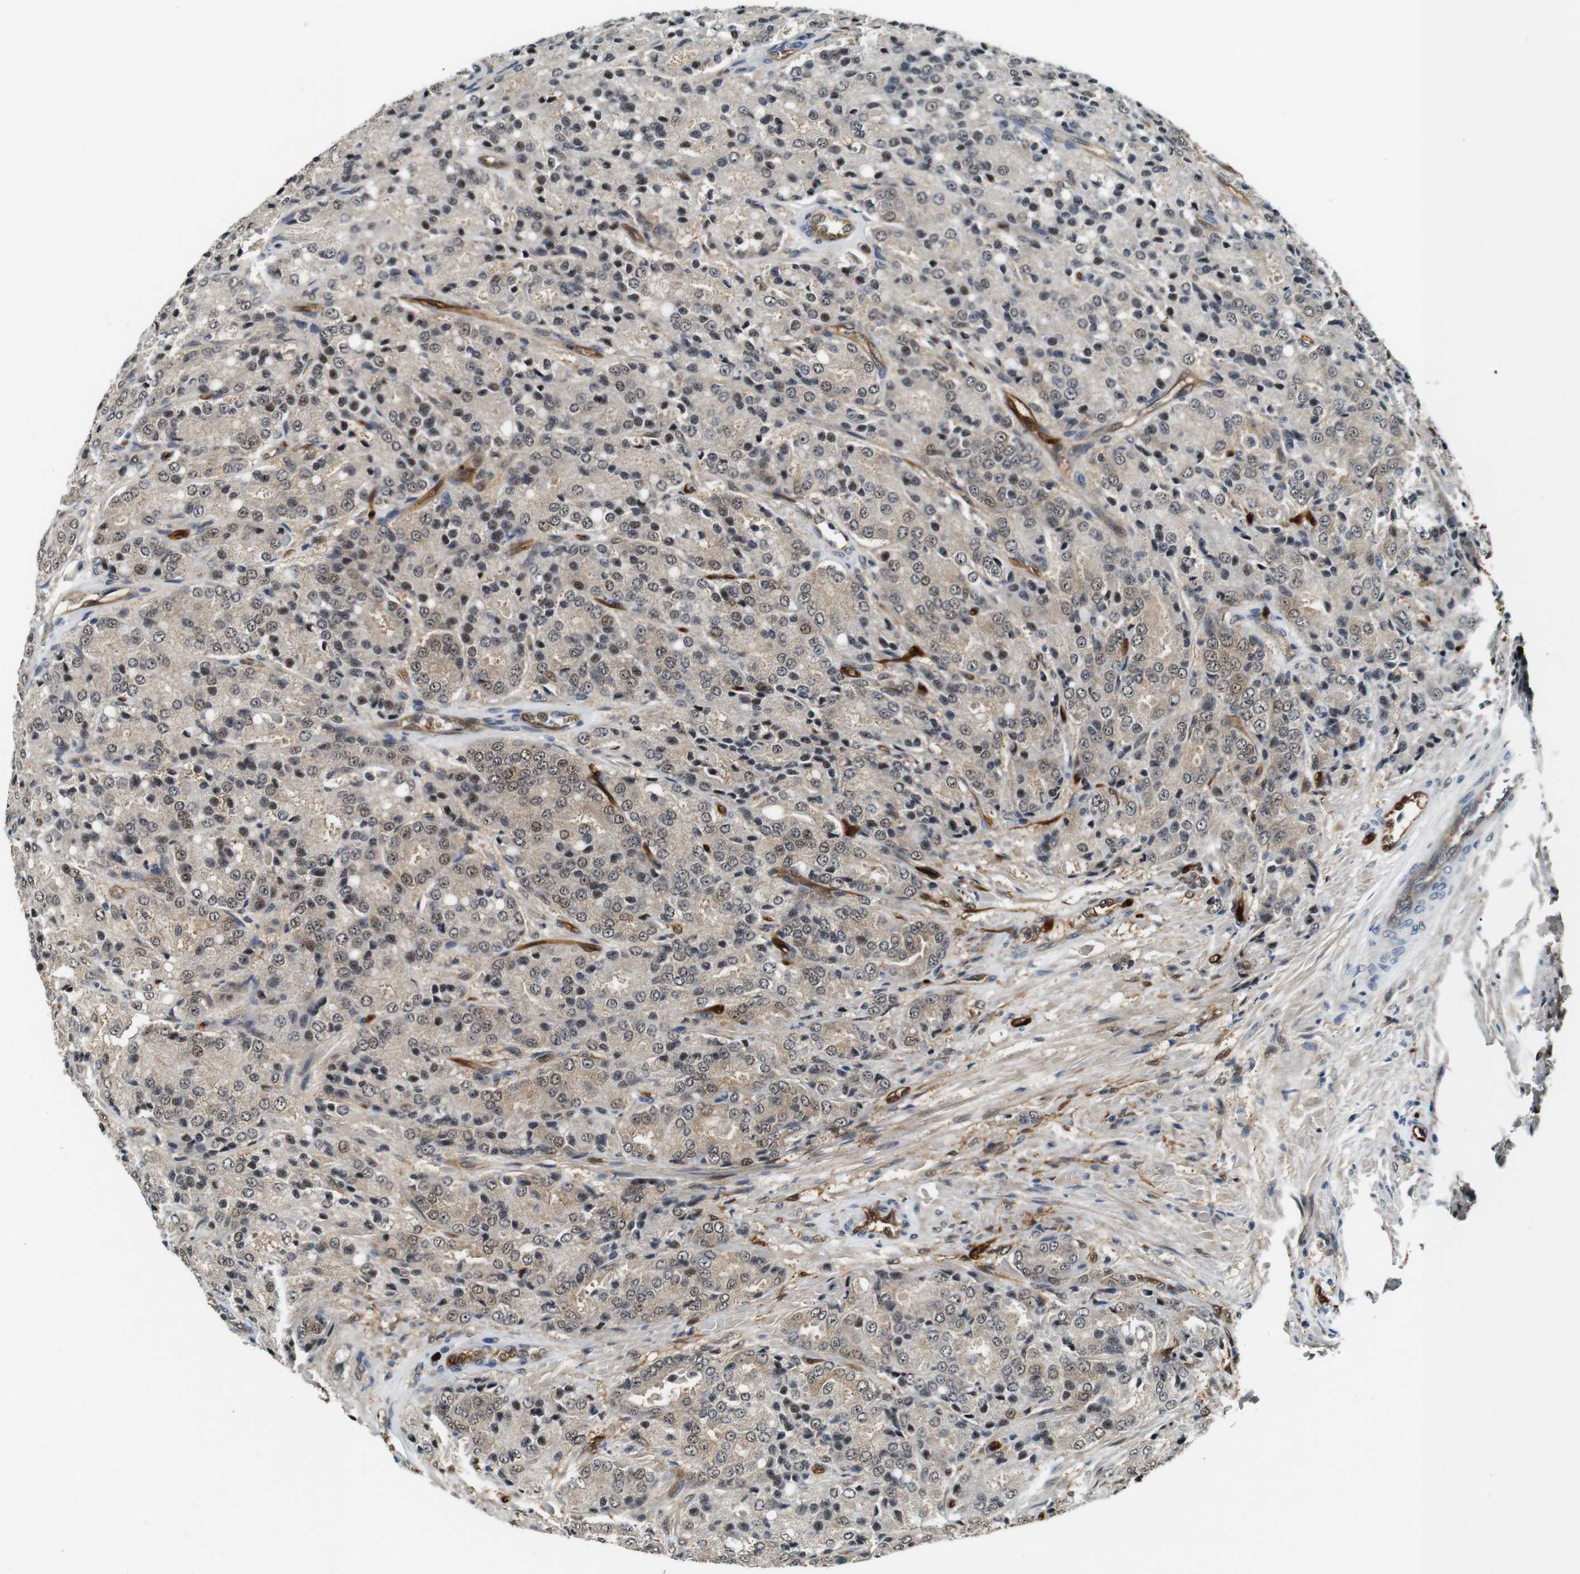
{"staining": {"intensity": "weak", "quantity": "25%-75%", "location": "cytoplasmic/membranous,nuclear"}, "tissue": "prostate cancer", "cell_type": "Tumor cells", "image_type": "cancer", "snomed": [{"axis": "morphology", "description": "Adenocarcinoma, High grade"}, {"axis": "topography", "description": "Prostate"}], "caption": "A brown stain shows weak cytoplasmic/membranous and nuclear staining of a protein in prostate adenocarcinoma (high-grade) tumor cells.", "gene": "LXN", "patient": {"sex": "male", "age": 65}}